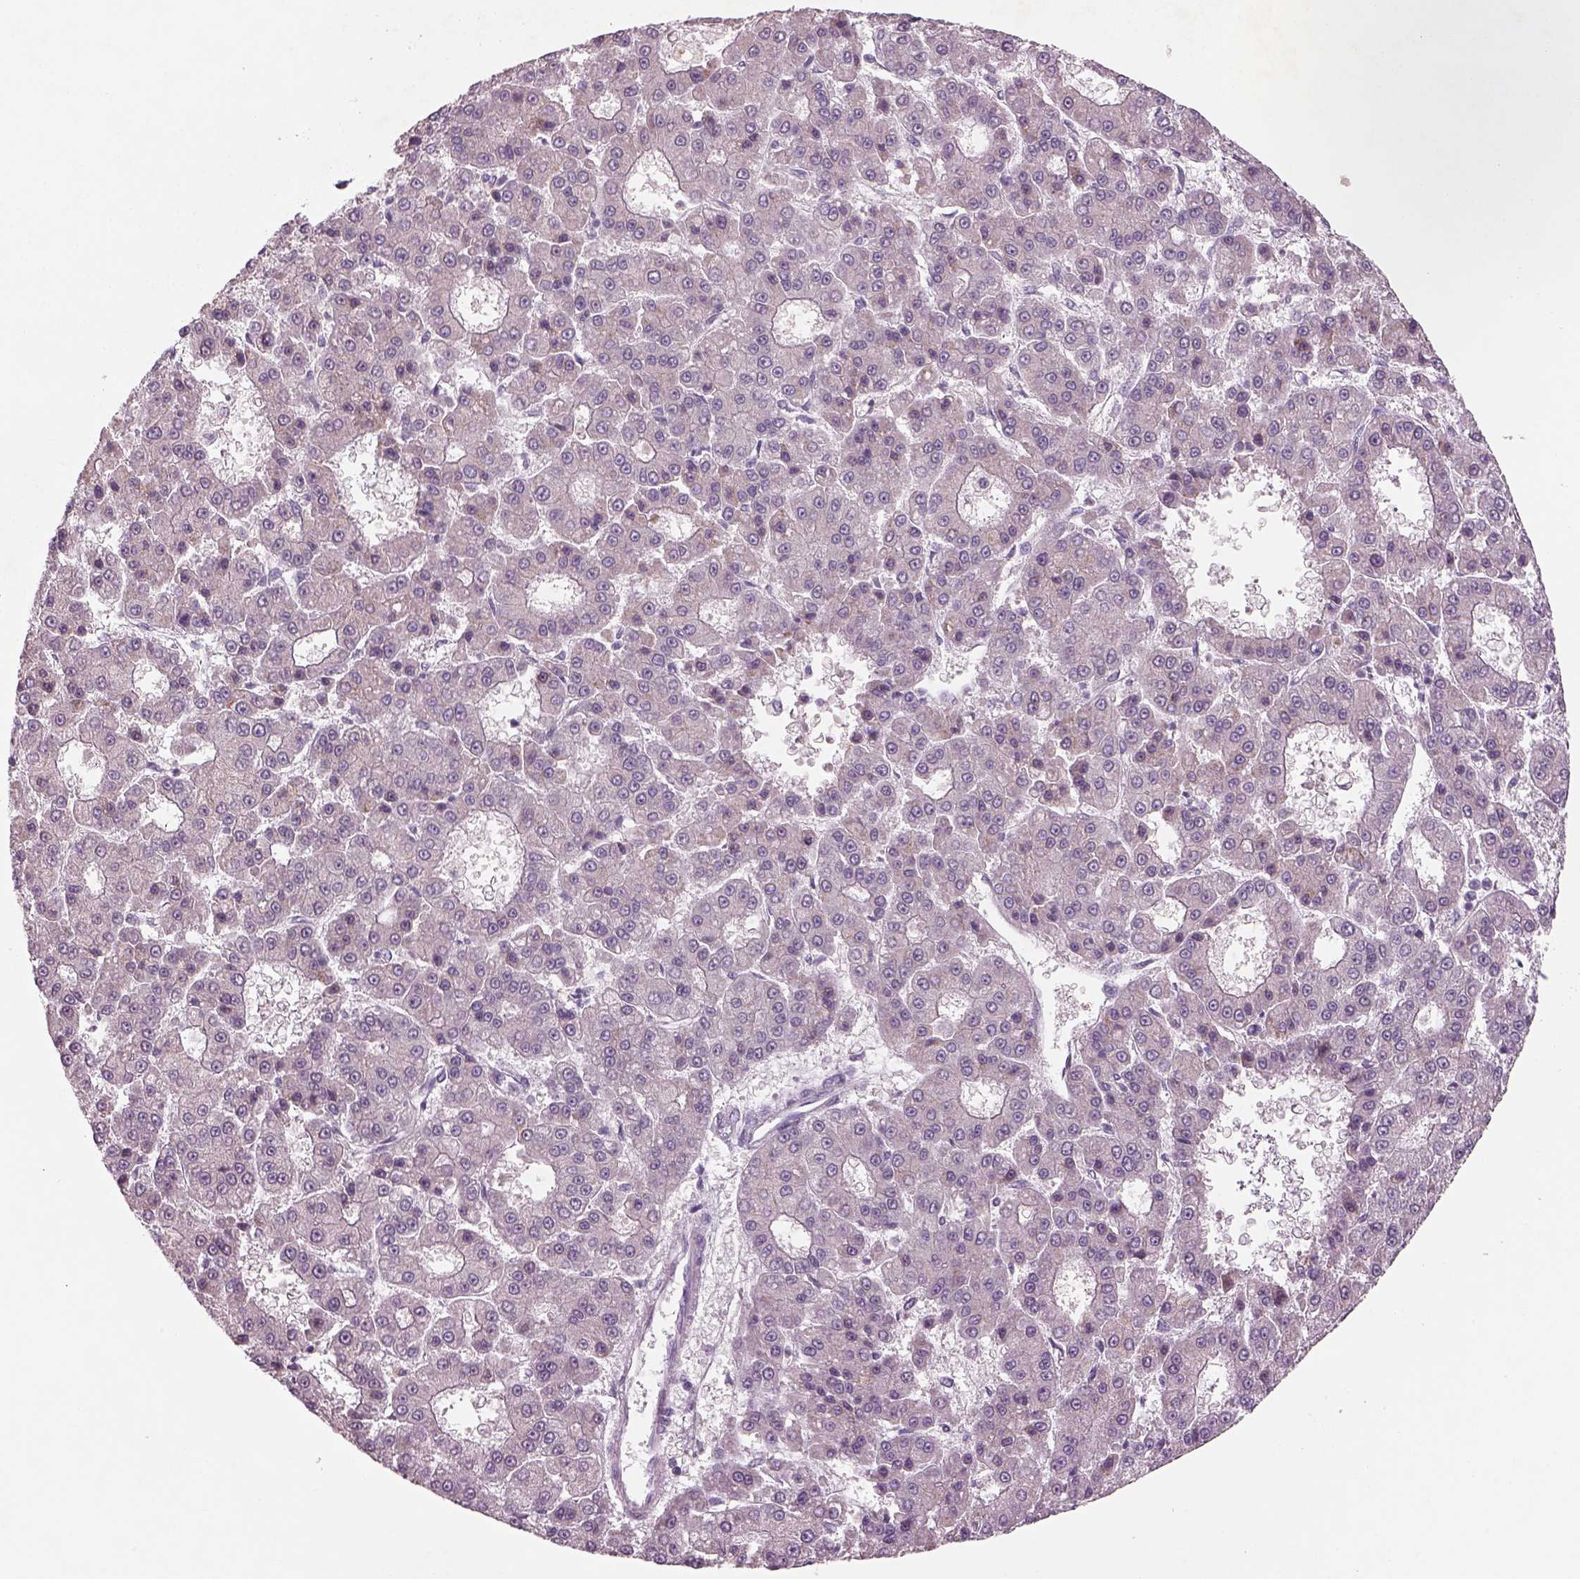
{"staining": {"intensity": "negative", "quantity": "none", "location": "none"}, "tissue": "liver cancer", "cell_type": "Tumor cells", "image_type": "cancer", "snomed": [{"axis": "morphology", "description": "Carcinoma, Hepatocellular, NOS"}, {"axis": "topography", "description": "Liver"}], "caption": "Immunohistochemical staining of liver hepatocellular carcinoma reveals no significant positivity in tumor cells.", "gene": "PENK", "patient": {"sex": "male", "age": 70}}